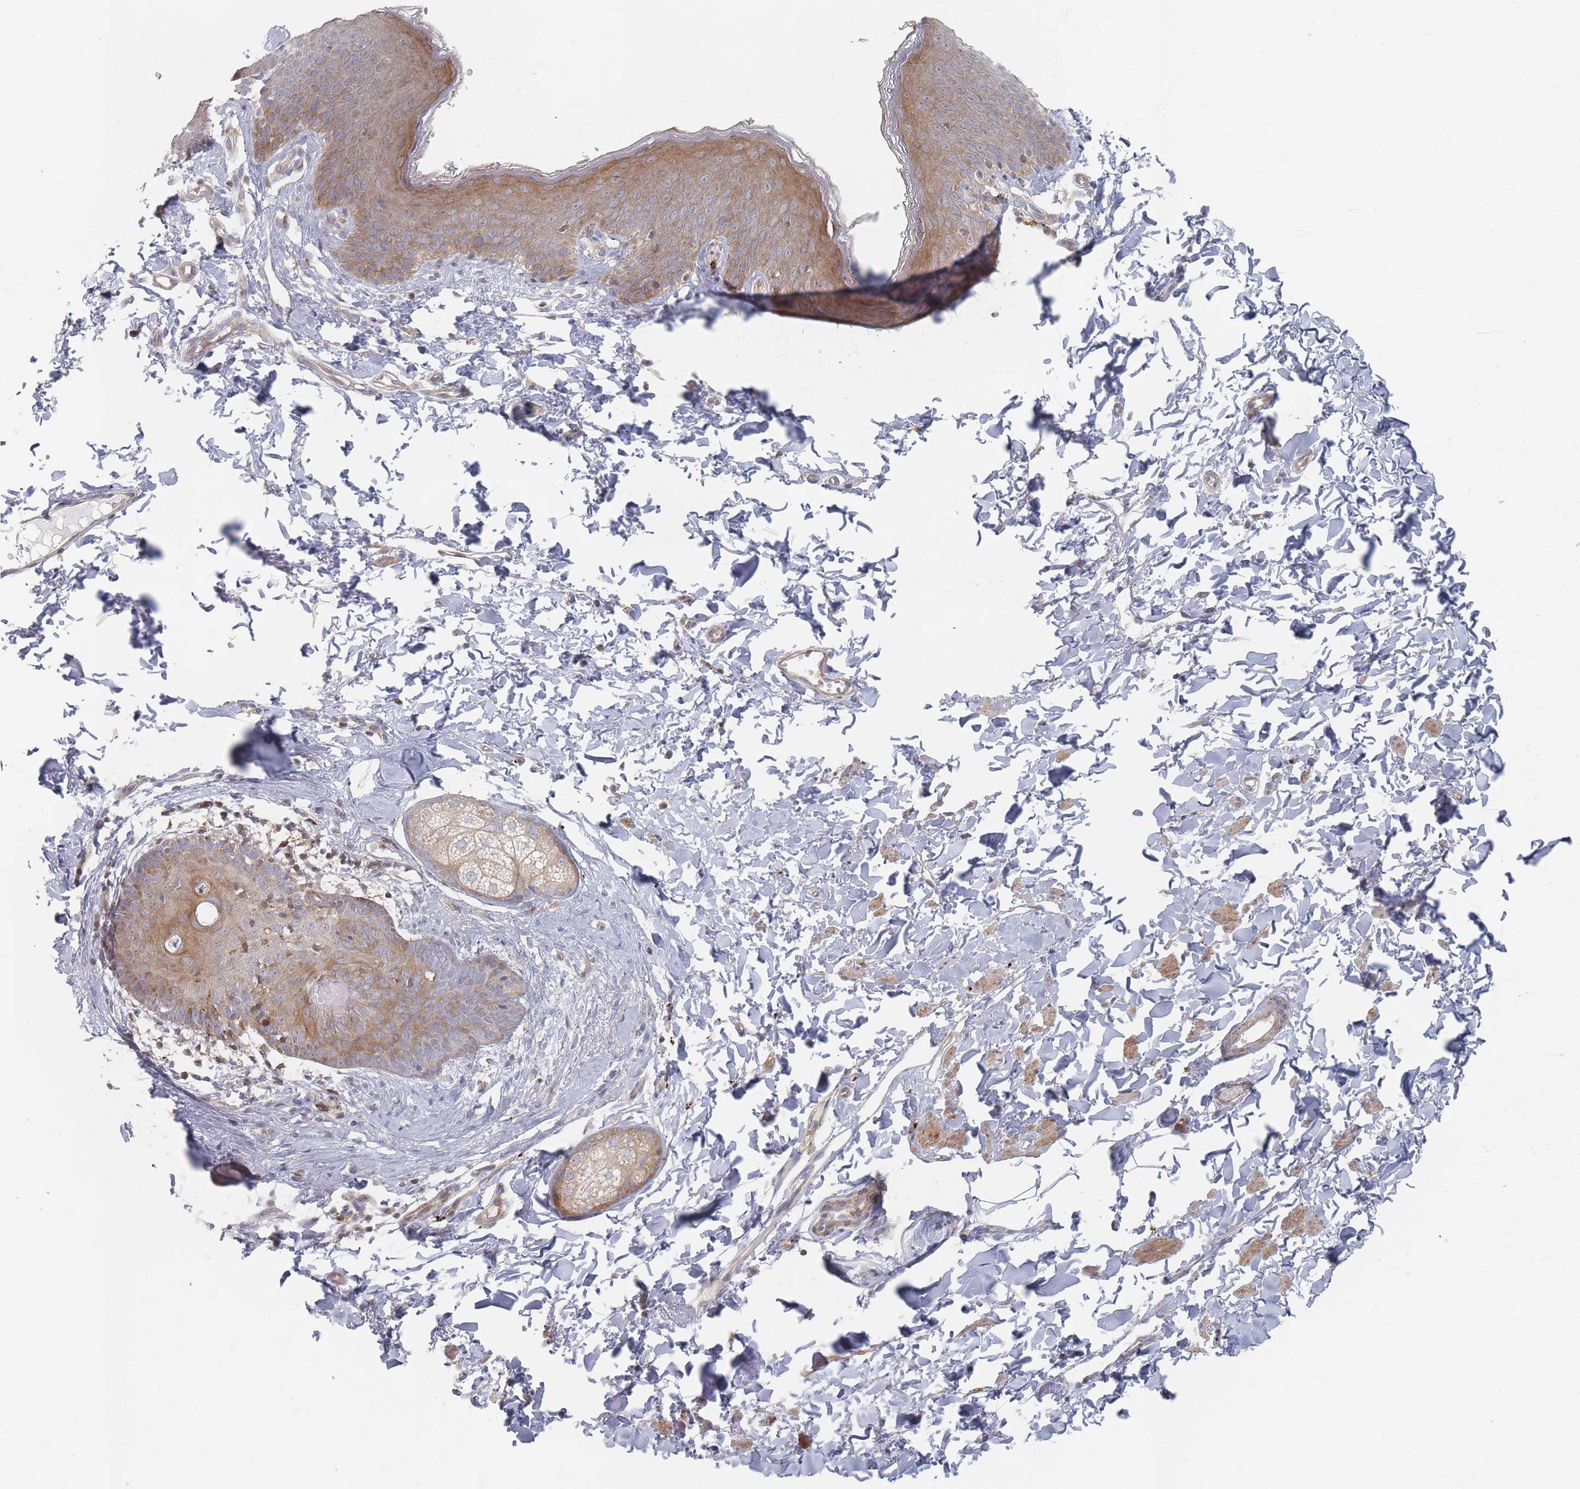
{"staining": {"intensity": "moderate", "quantity": ">75%", "location": "cytoplasmic/membranous"}, "tissue": "skin", "cell_type": "Epidermal cells", "image_type": "normal", "snomed": [{"axis": "morphology", "description": "Normal tissue, NOS"}, {"axis": "topography", "description": "Vulva"}], "caption": "The image shows immunohistochemical staining of unremarkable skin. There is moderate cytoplasmic/membranous staining is identified in approximately >75% of epidermal cells. (brown staining indicates protein expression, while blue staining denotes nuclei).", "gene": "ZKSCAN7", "patient": {"sex": "female", "age": 66}}